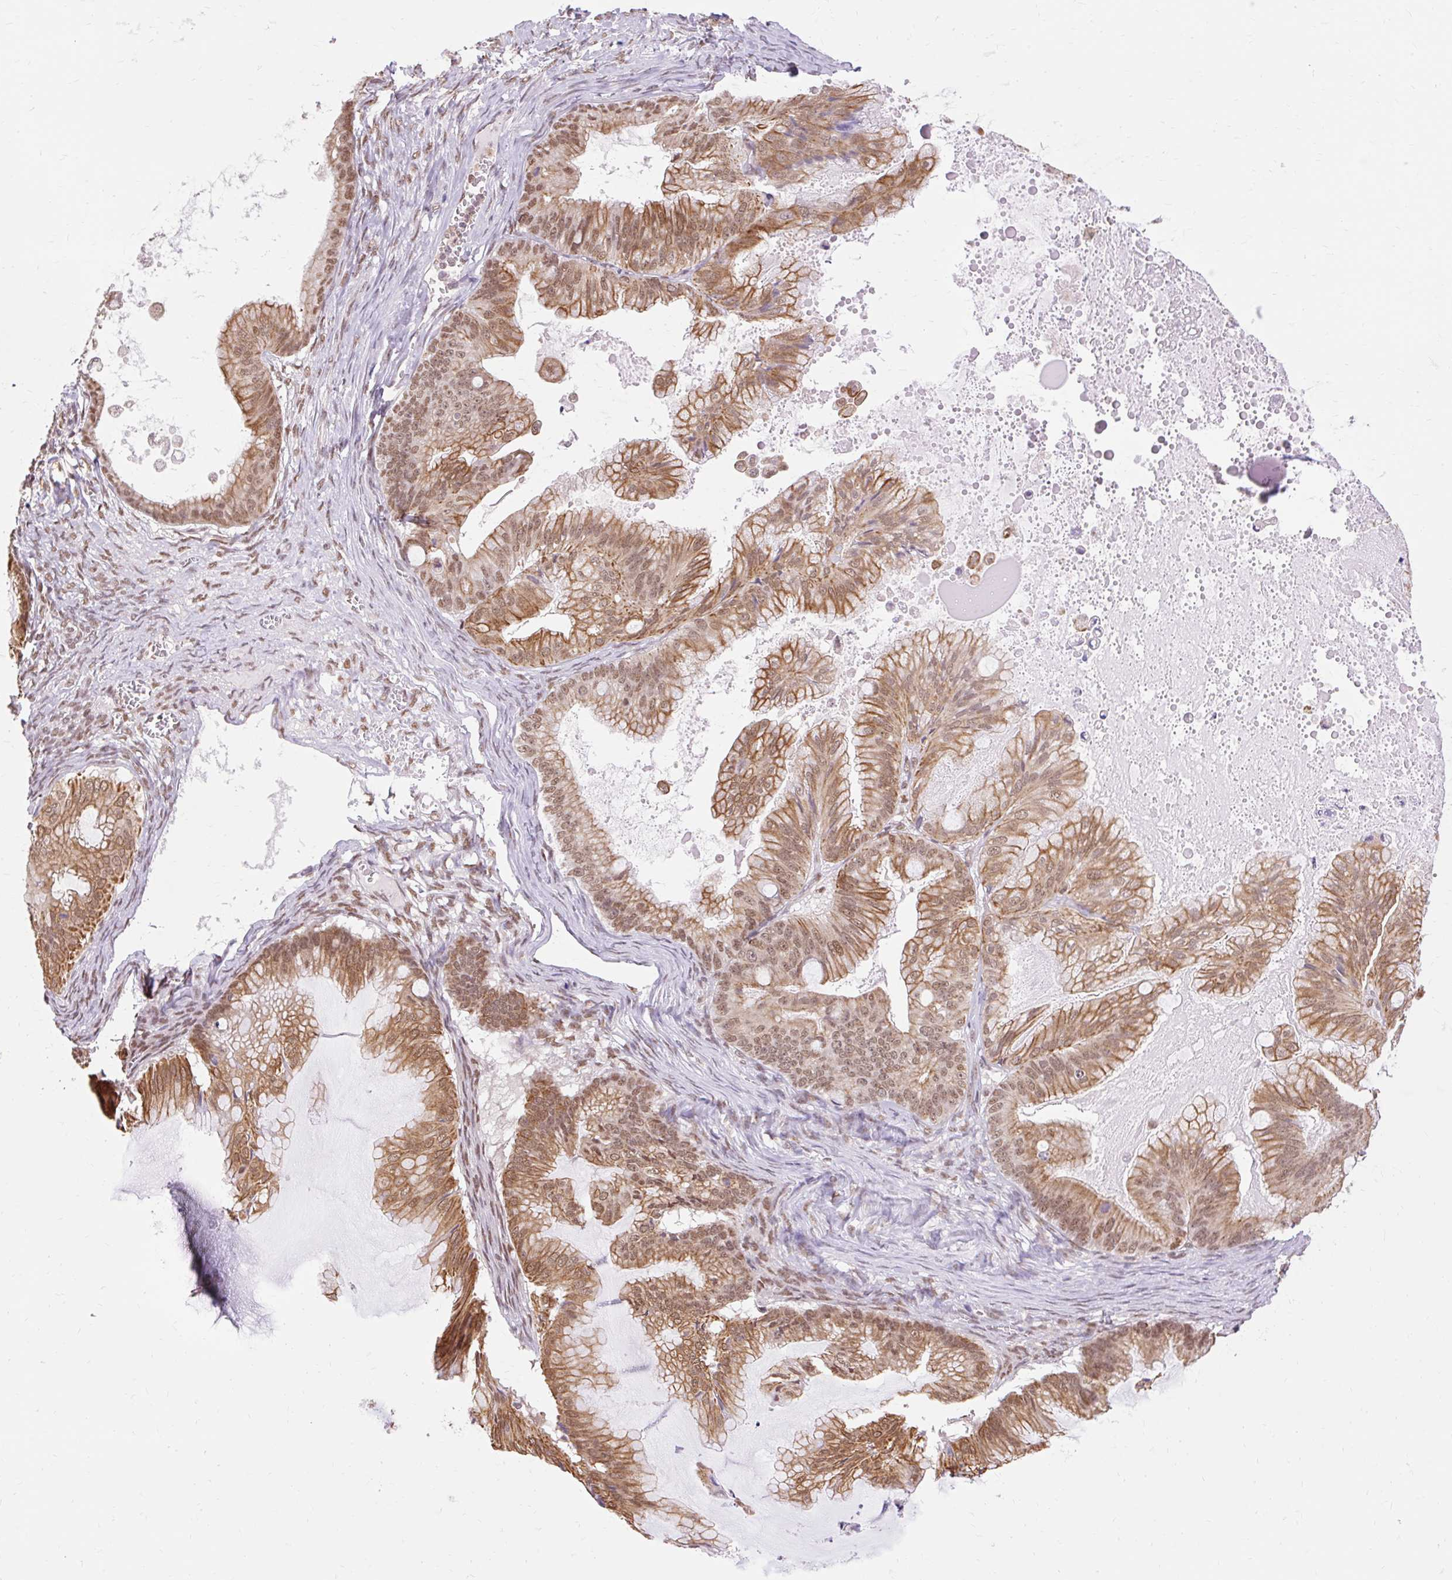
{"staining": {"intensity": "moderate", "quantity": ">75%", "location": "cytoplasmic/membranous,nuclear"}, "tissue": "ovarian cancer", "cell_type": "Tumor cells", "image_type": "cancer", "snomed": [{"axis": "morphology", "description": "Cystadenocarcinoma, mucinous, NOS"}, {"axis": "topography", "description": "Ovary"}], "caption": "Protein analysis of ovarian cancer tissue exhibits moderate cytoplasmic/membranous and nuclear staining in about >75% of tumor cells. The staining is performed using DAB (3,3'-diaminobenzidine) brown chromogen to label protein expression. The nuclei are counter-stained blue using hematoxylin.", "gene": "NPIPB12", "patient": {"sex": "female", "age": 71}}